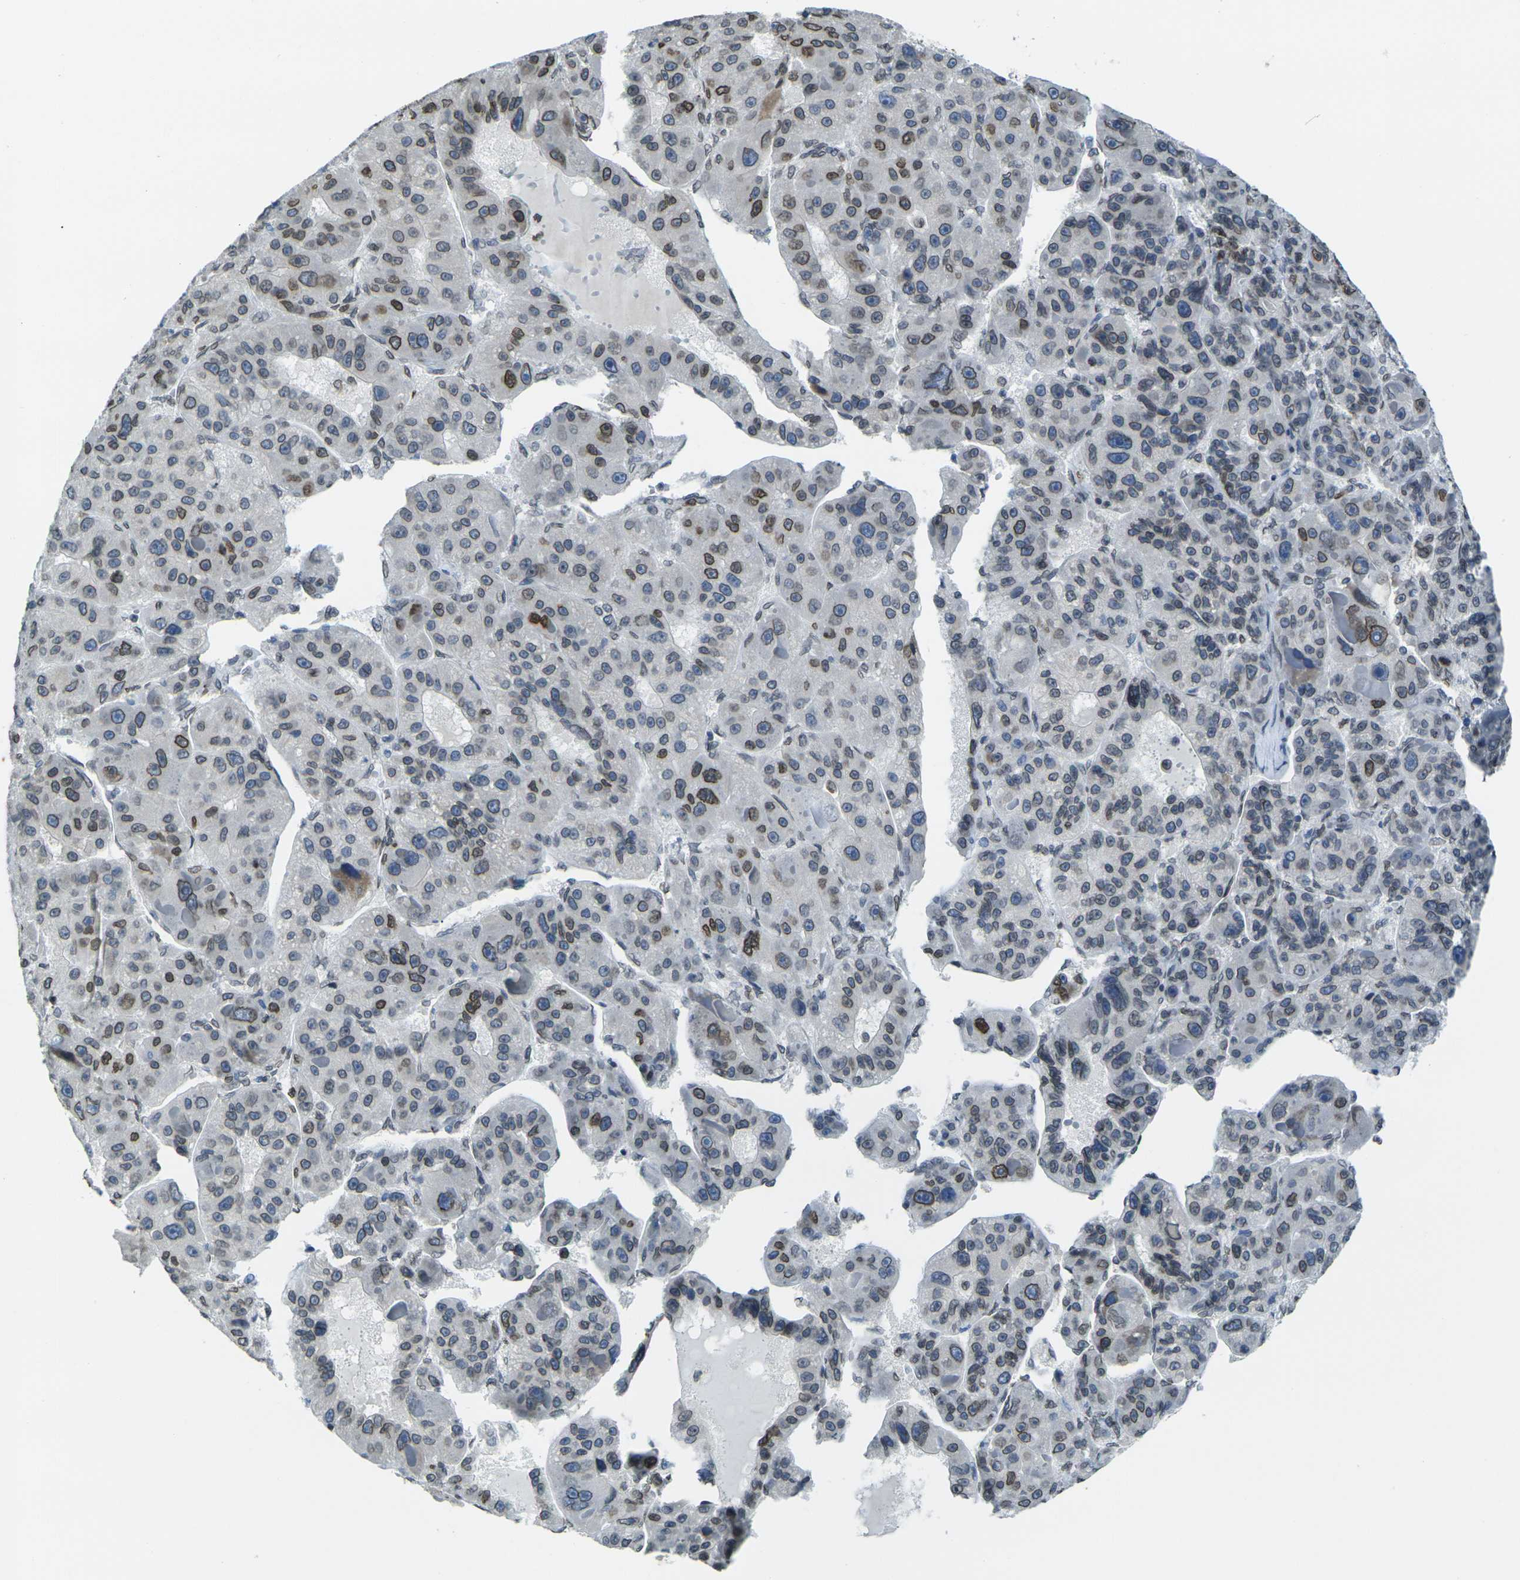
{"staining": {"intensity": "strong", "quantity": "25%-75%", "location": "cytoplasmic/membranous,nuclear"}, "tissue": "liver cancer", "cell_type": "Tumor cells", "image_type": "cancer", "snomed": [{"axis": "morphology", "description": "Carcinoma, Hepatocellular, NOS"}, {"axis": "topography", "description": "Liver"}], "caption": "High-magnification brightfield microscopy of liver cancer stained with DAB (3,3'-diaminobenzidine) (brown) and counterstained with hematoxylin (blue). tumor cells exhibit strong cytoplasmic/membranous and nuclear expression is present in approximately25%-75% of cells. Using DAB (brown) and hematoxylin (blue) stains, captured at high magnification using brightfield microscopy.", "gene": "BRDT", "patient": {"sex": "male", "age": 76}}